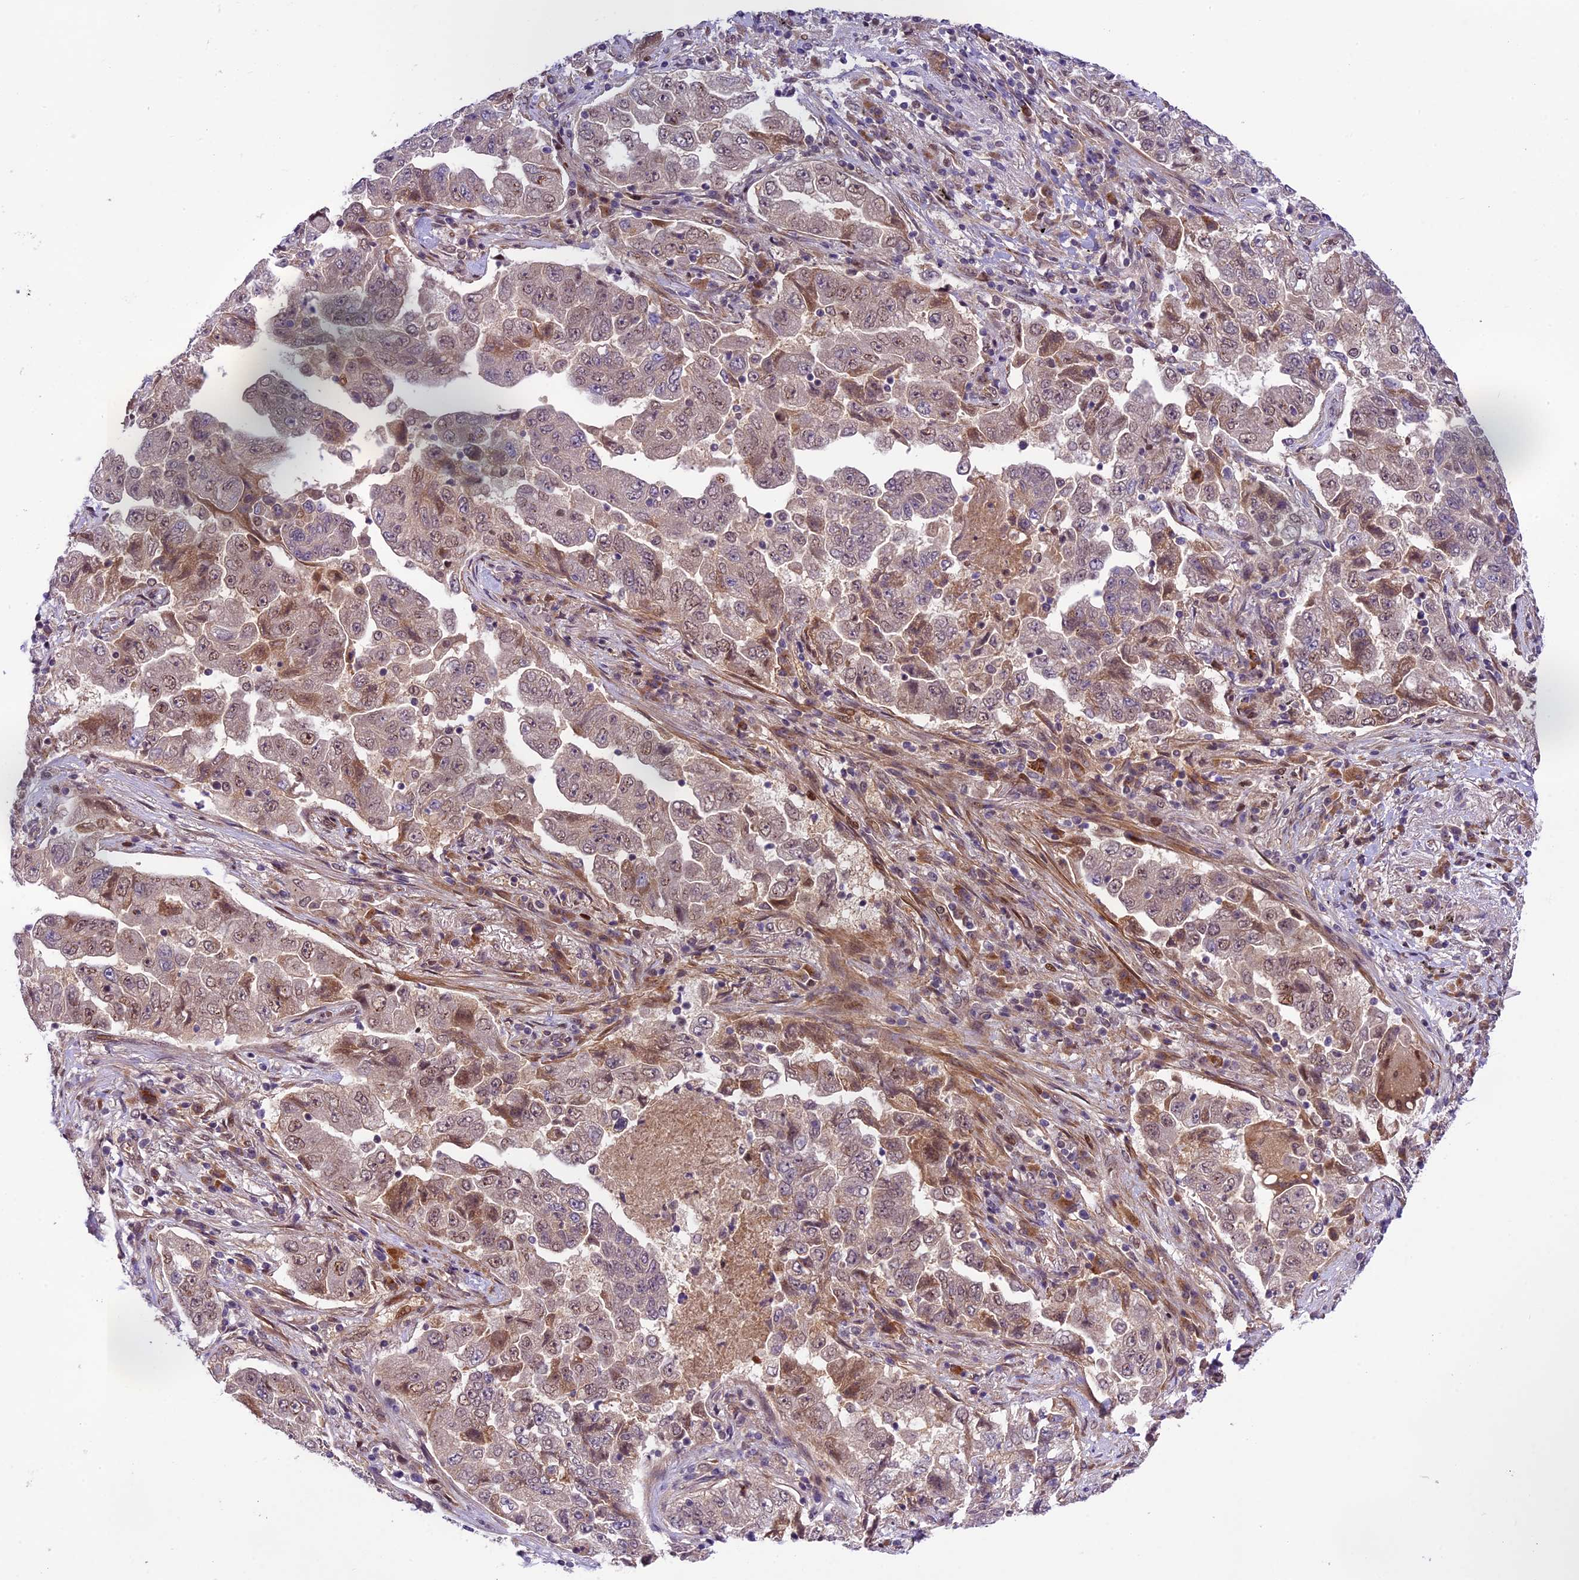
{"staining": {"intensity": "moderate", "quantity": "25%-75%", "location": "nuclear"}, "tissue": "lung cancer", "cell_type": "Tumor cells", "image_type": "cancer", "snomed": [{"axis": "morphology", "description": "Adenocarcinoma, NOS"}, {"axis": "topography", "description": "Lung"}], "caption": "Tumor cells reveal medium levels of moderate nuclear staining in about 25%-75% of cells in human lung cancer.", "gene": "NEK8", "patient": {"sex": "female", "age": 51}}